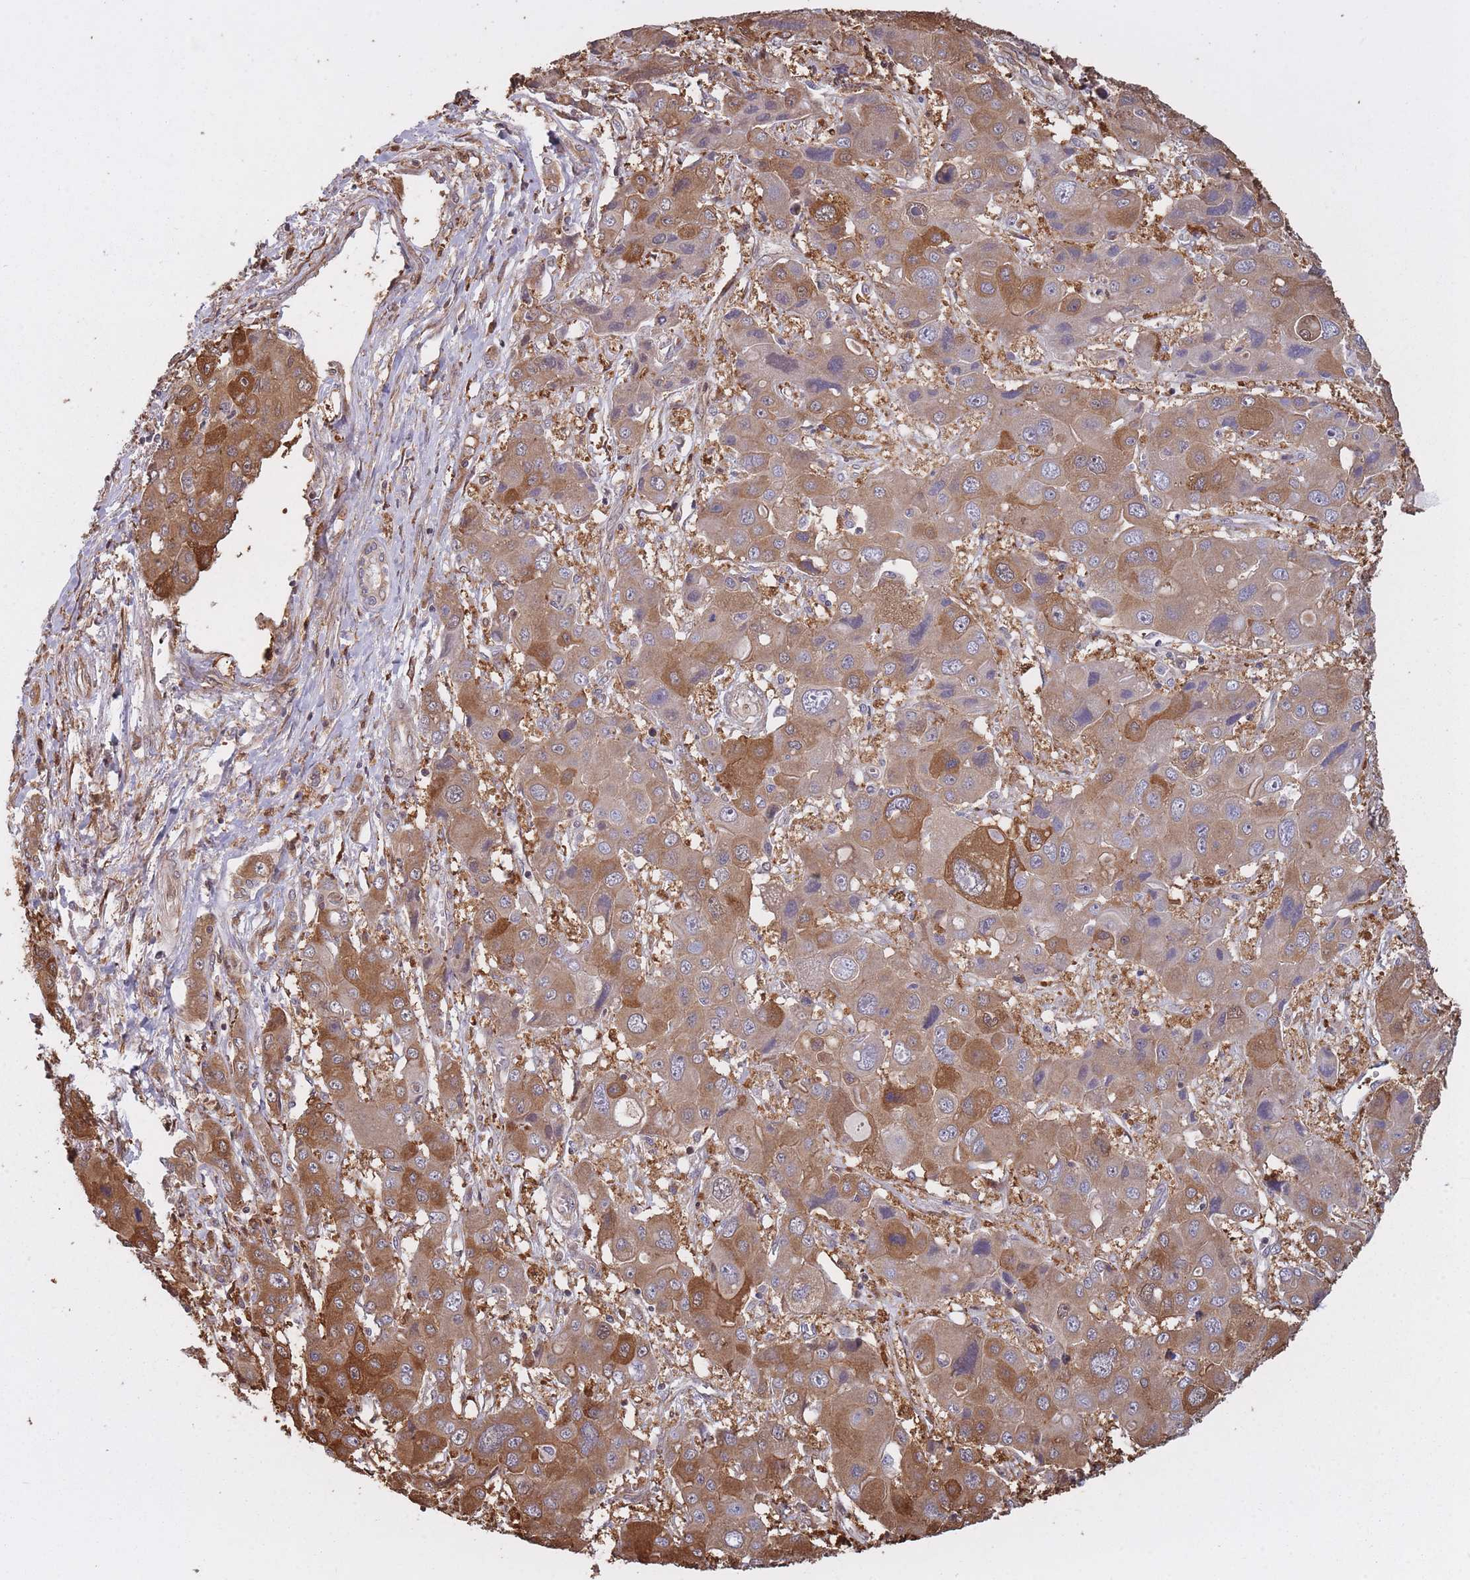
{"staining": {"intensity": "moderate", "quantity": ">75%", "location": "cytoplasmic/membranous"}, "tissue": "liver cancer", "cell_type": "Tumor cells", "image_type": "cancer", "snomed": [{"axis": "morphology", "description": "Cholangiocarcinoma"}, {"axis": "topography", "description": "Liver"}], "caption": "Cholangiocarcinoma (liver) tissue shows moderate cytoplasmic/membranous positivity in about >75% of tumor cells, visualized by immunohistochemistry. (Stains: DAB in brown, nuclei in blue, Microscopy: brightfield microscopy at high magnification).", "gene": "ARL13B", "patient": {"sex": "male", "age": 67}}